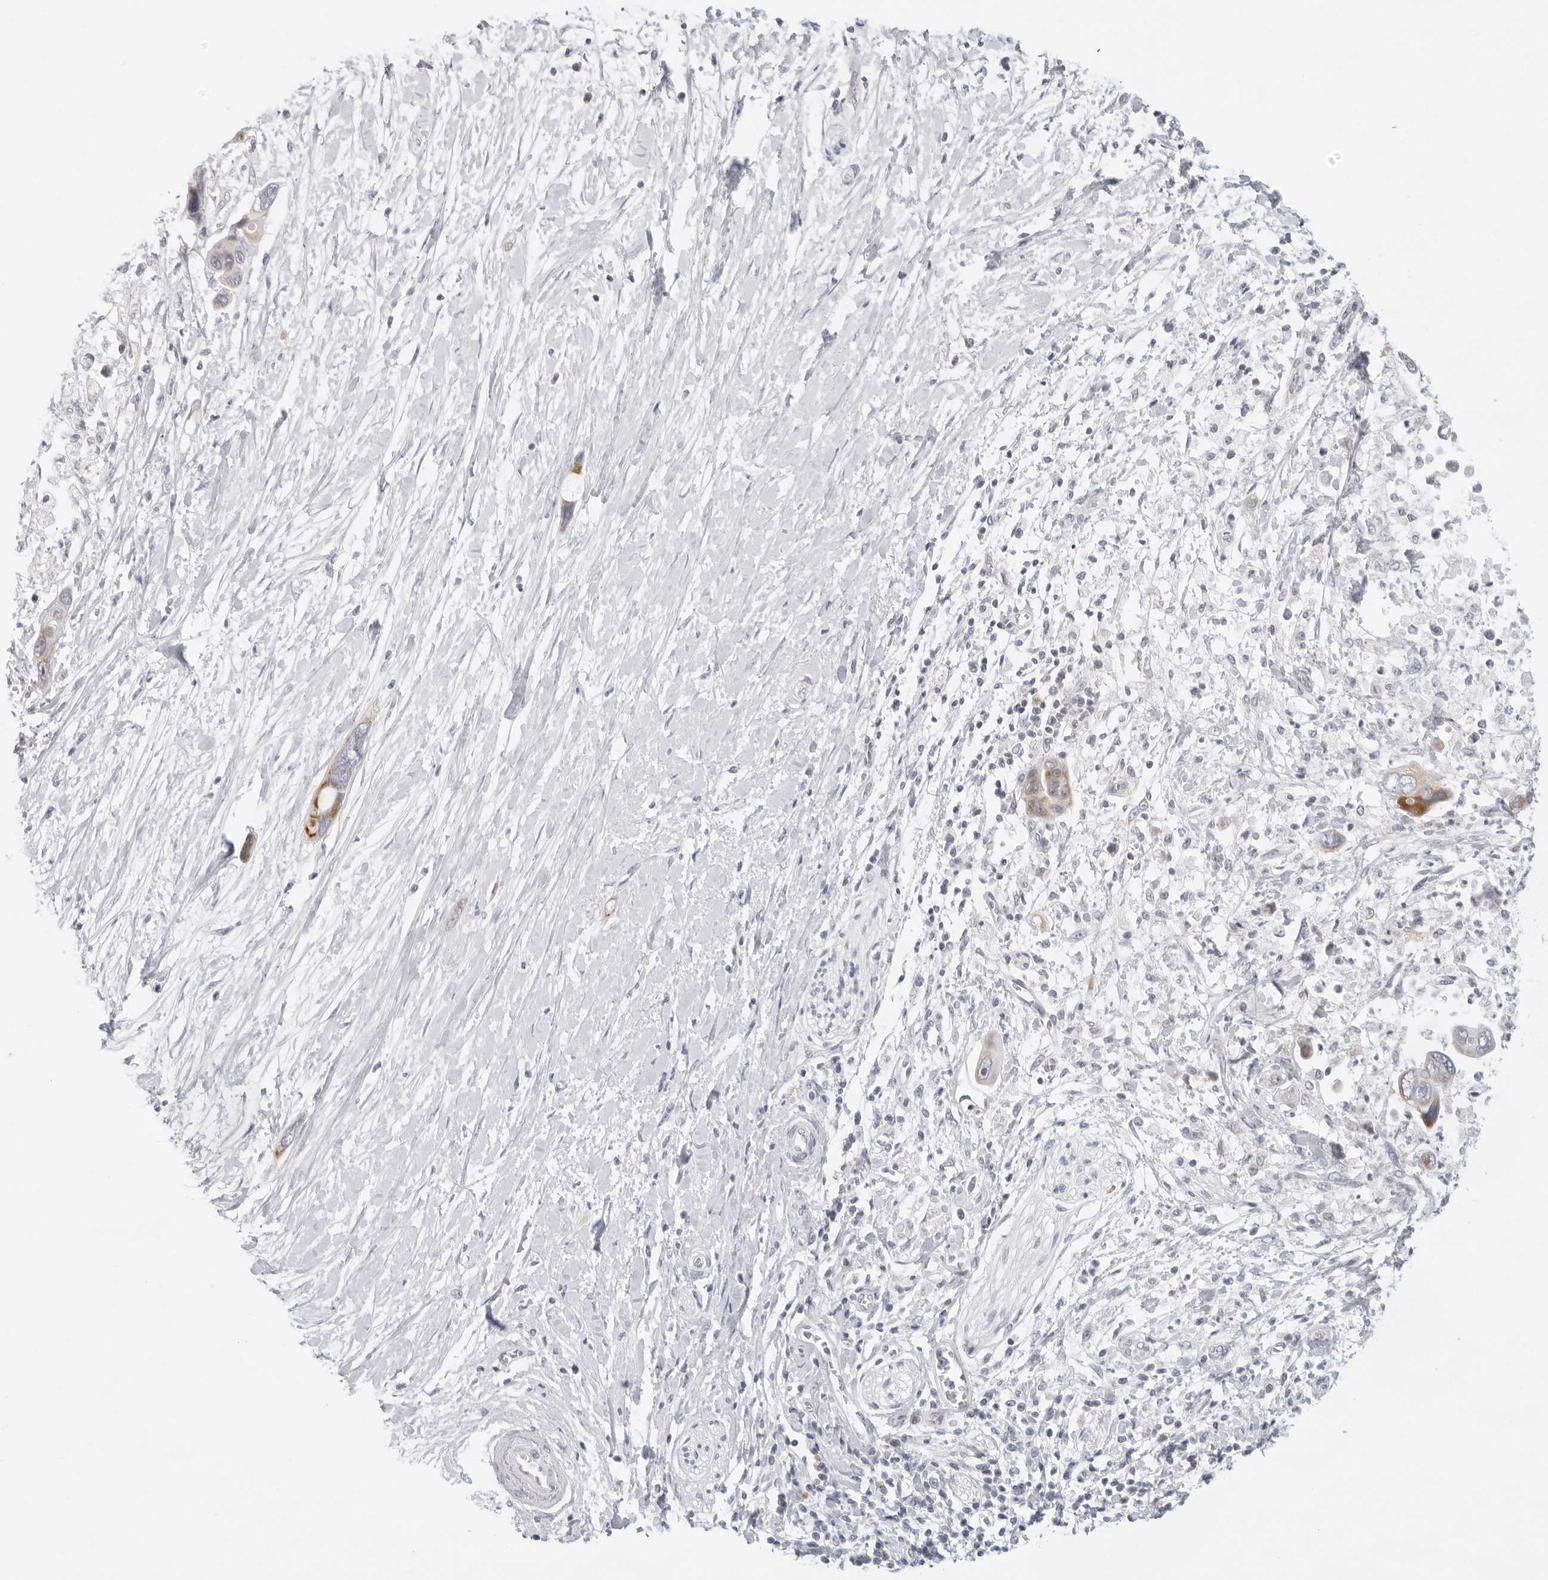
{"staining": {"intensity": "moderate", "quantity": "<25%", "location": "cytoplasmic/membranous"}, "tissue": "pancreatic cancer", "cell_type": "Tumor cells", "image_type": "cancer", "snomed": [{"axis": "morphology", "description": "Adenocarcinoma, NOS"}, {"axis": "topography", "description": "Pancreas"}], "caption": "High-power microscopy captured an IHC image of pancreatic cancer, revealing moderate cytoplasmic/membranous expression in approximately <25% of tumor cells.", "gene": "CIART", "patient": {"sex": "female", "age": 72}}